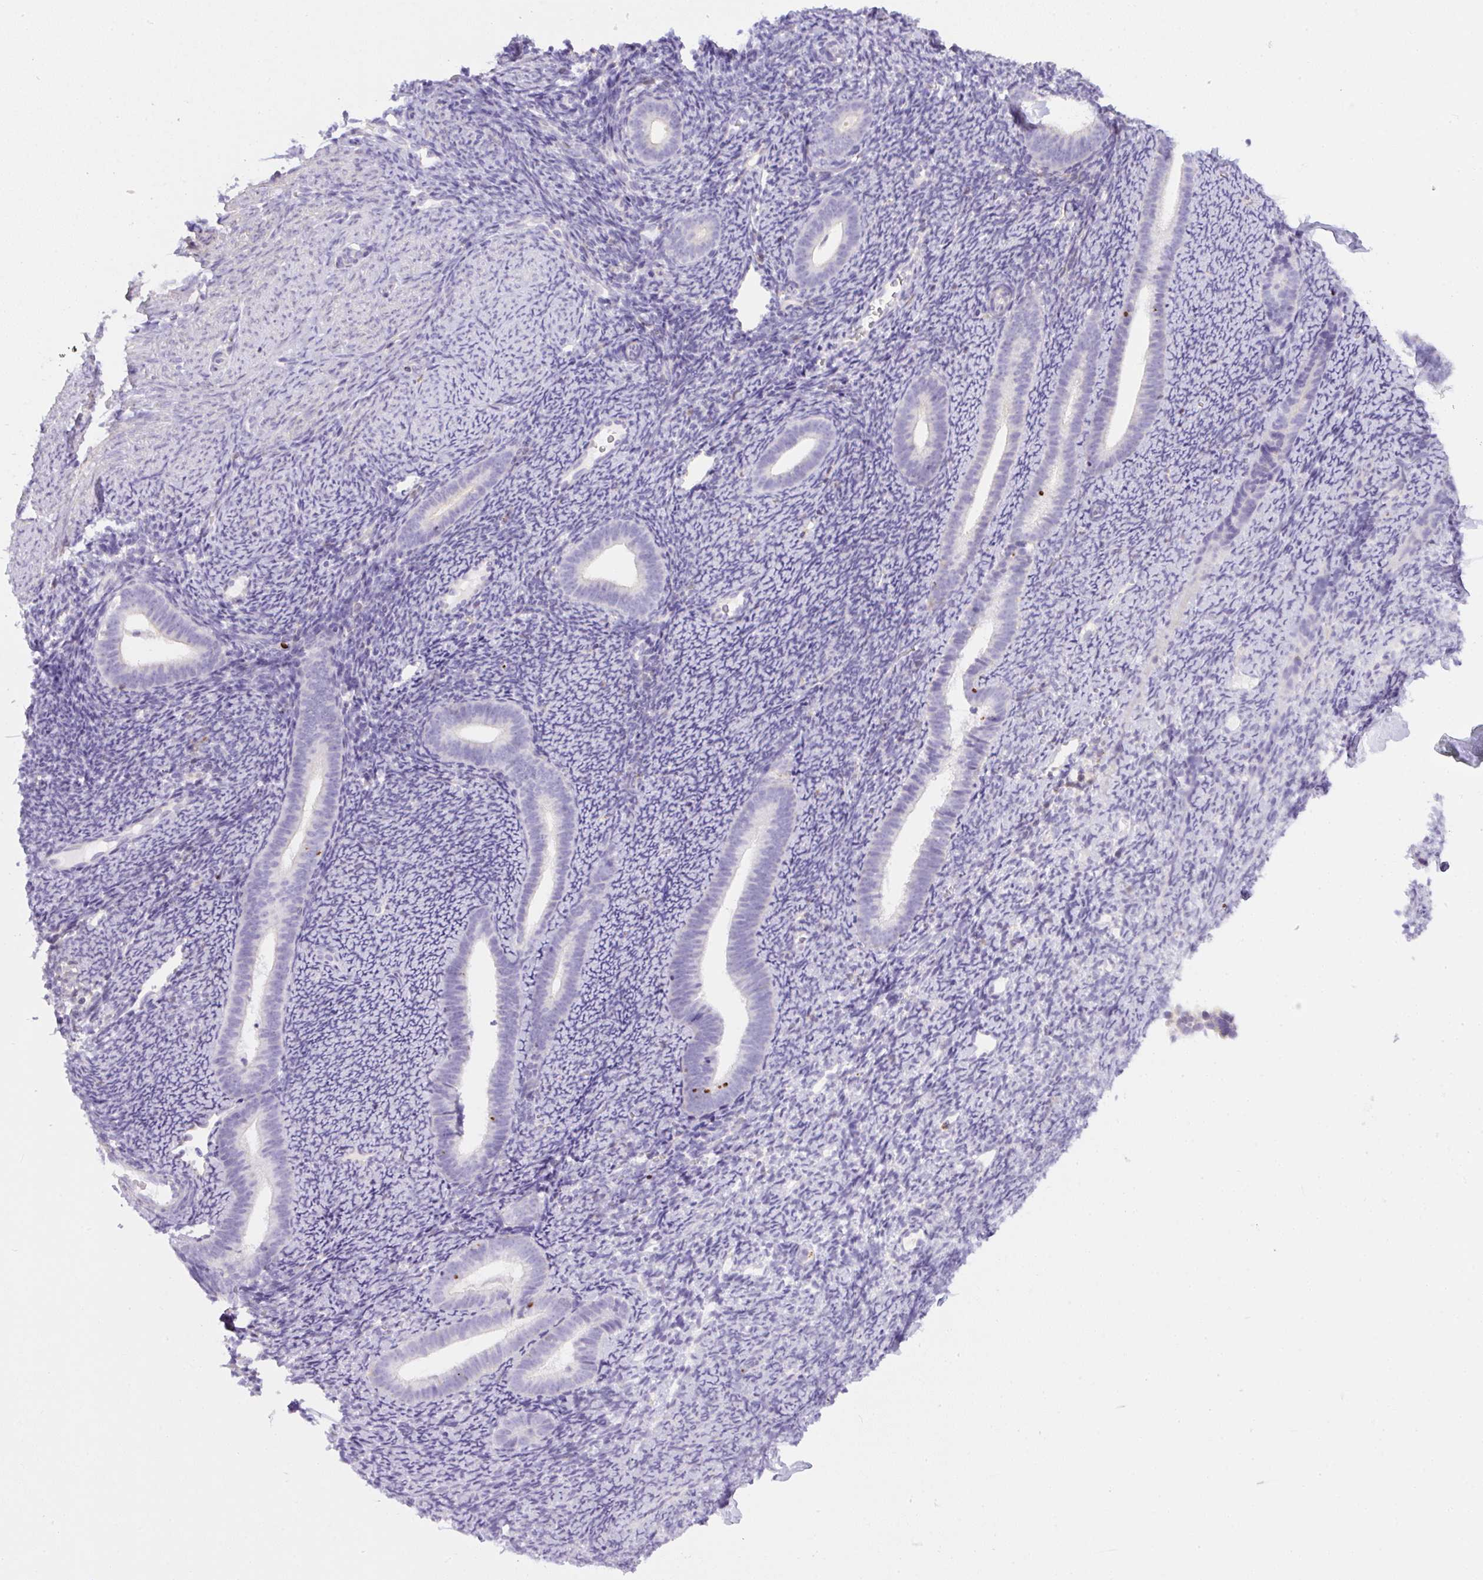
{"staining": {"intensity": "negative", "quantity": "none", "location": "none"}, "tissue": "endometrium", "cell_type": "Cells in endometrial stroma", "image_type": "normal", "snomed": [{"axis": "morphology", "description": "Normal tissue, NOS"}, {"axis": "topography", "description": "Endometrium"}], "caption": "Cells in endometrial stroma show no significant protein staining in normal endometrium.", "gene": "PIP5KL1", "patient": {"sex": "female", "age": 39}}